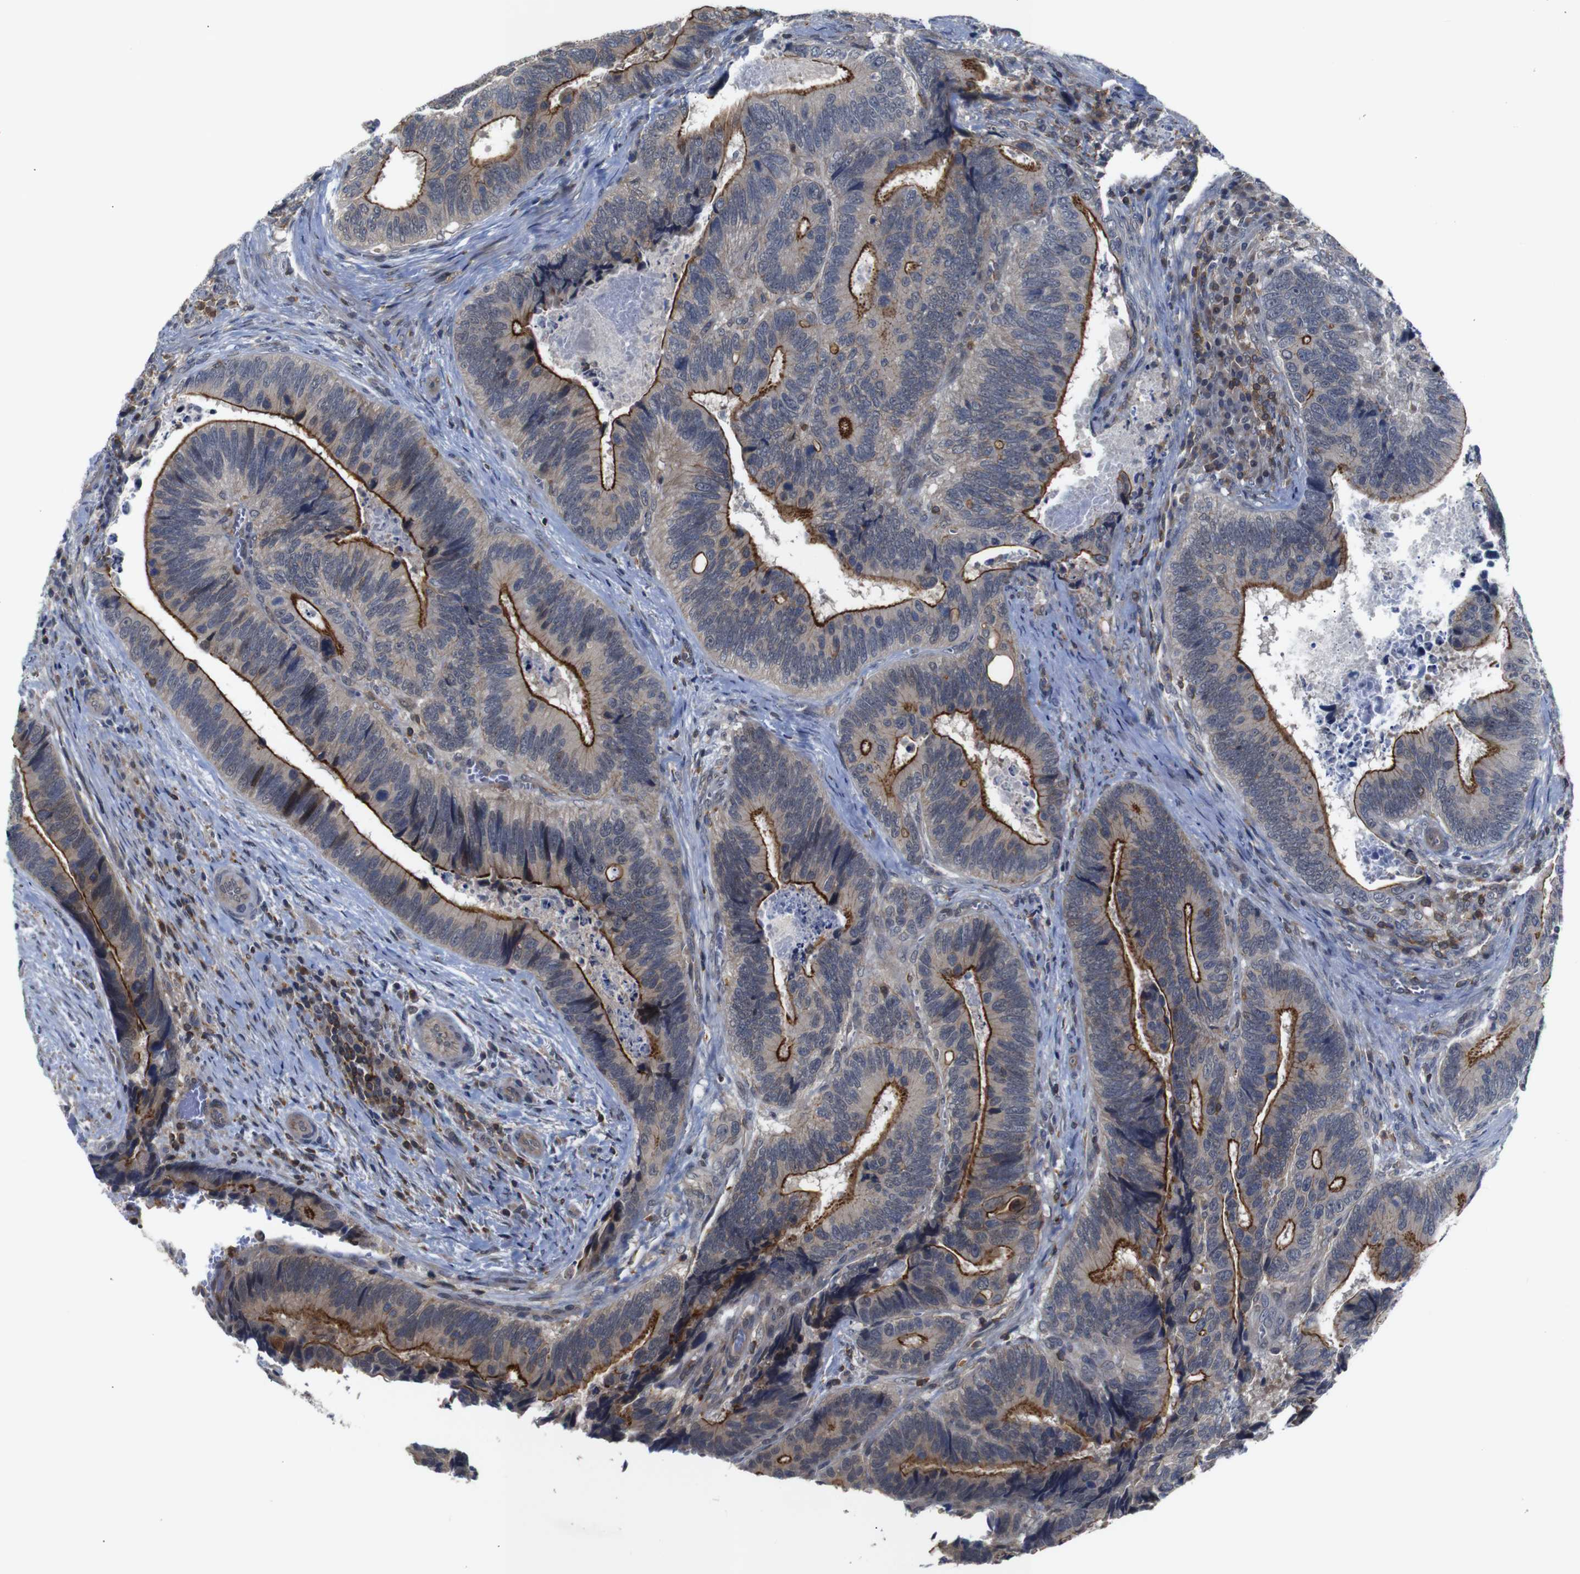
{"staining": {"intensity": "strong", "quantity": ">75%", "location": "cytoplasmic/membranous"}, "tissue": "colorectal cancer", "cell_type": "Tumor cells", "image_type": "cancer", "snomed": [{"axis": "morphology", "description": "Inflammation, NOS"}, {"axis": "morphology", "description": "Adenocarcinoma, NOS"}, {"axis": "topography", "description": "Colon"}], "caption": "About >75% of tumor cells in human colorectal cancer (adenocarcinoma) demonstrate strong cytoplasmic/membranous protein staining as visualized by brown immunohistochemical staining.", "gene": "BRWD3", "patient": {"sex": "male", "age": 72}}